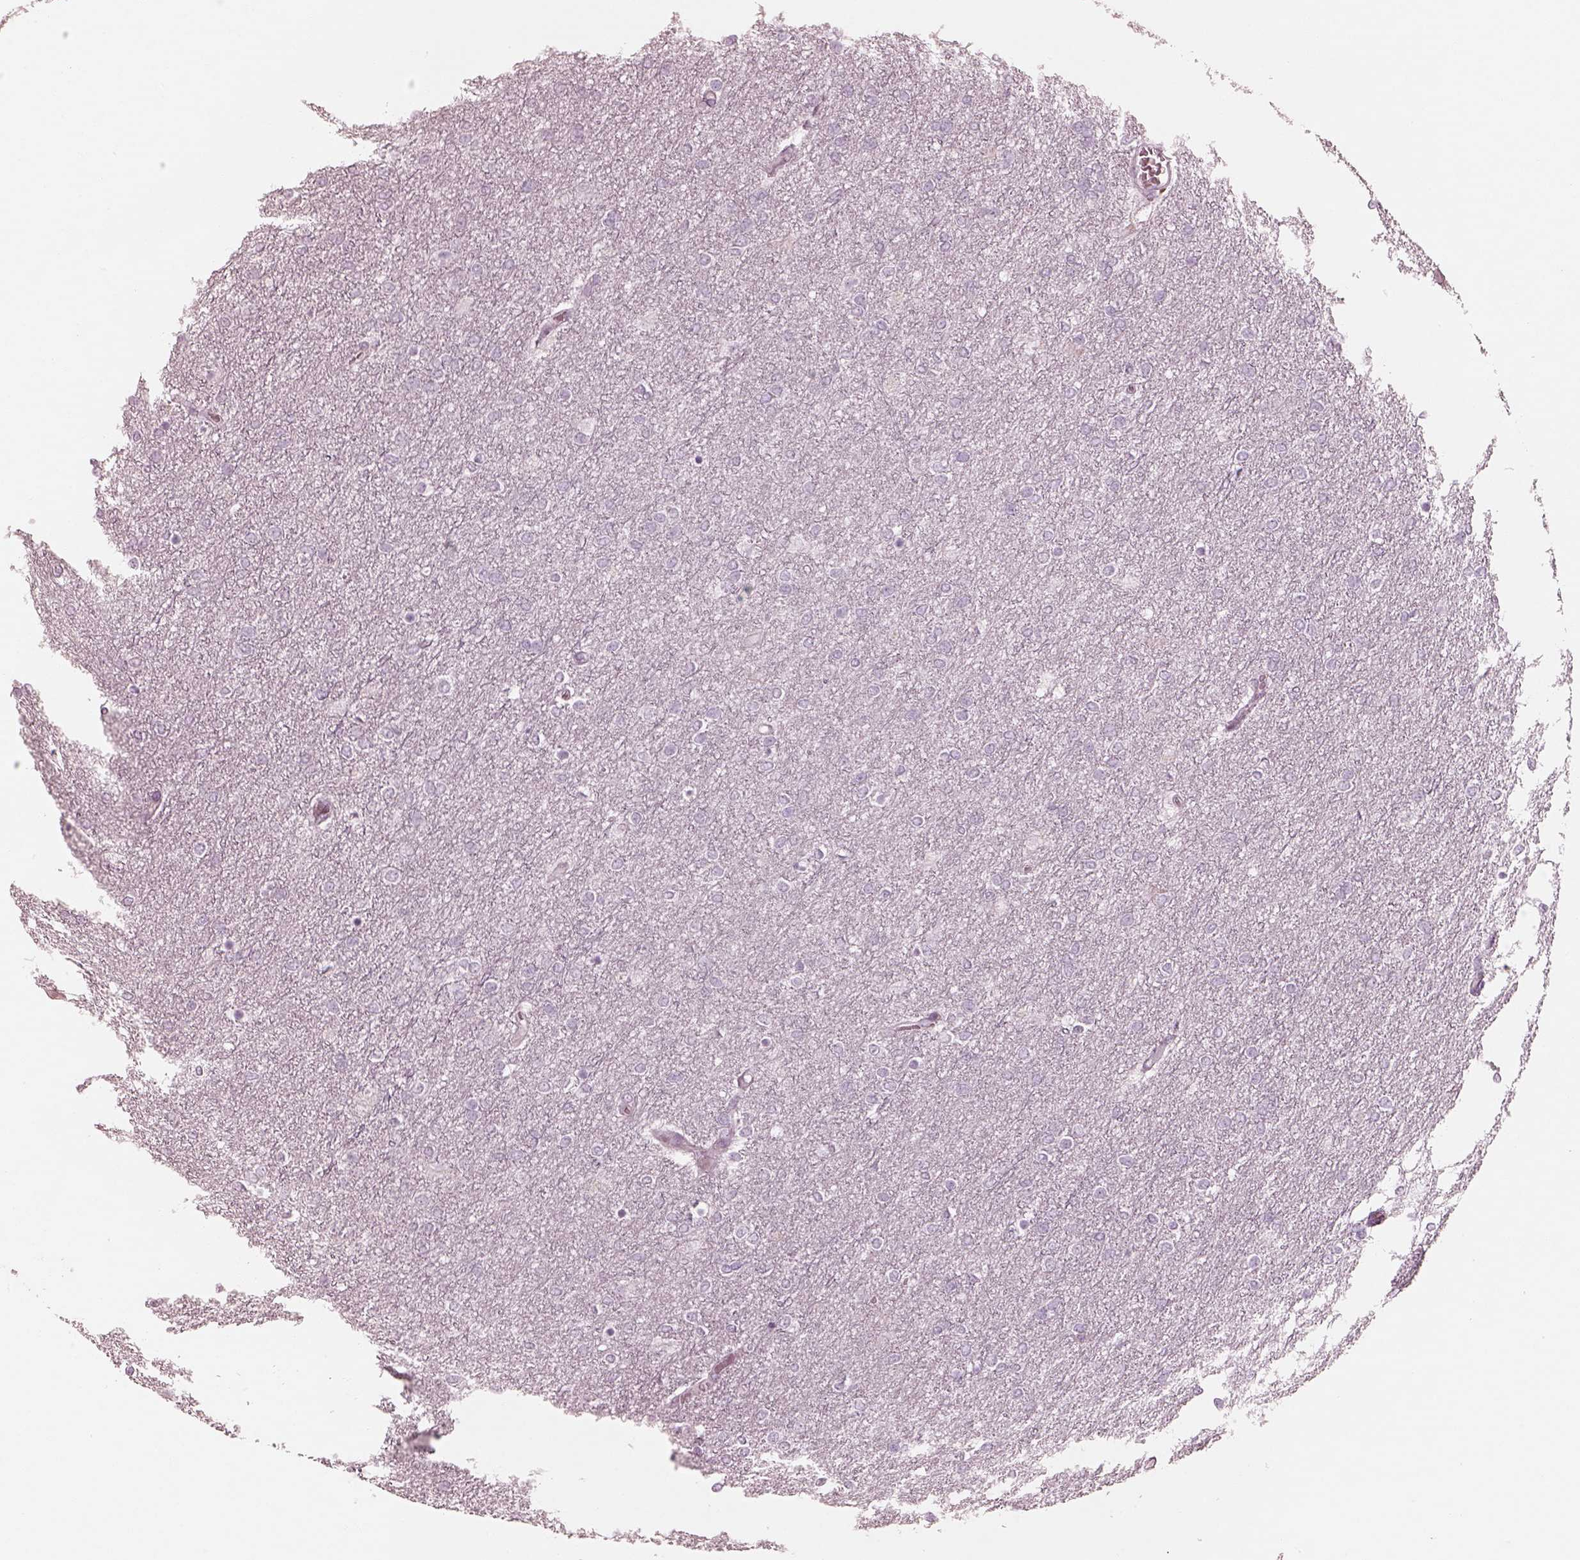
{"staining": {"intensity": "negative", "quantity": "none", "location": "none"}, "tissue": "glioma", "cell_type": "Tumor cells", "image_type": "cancer", "snomed": [{"axis": "morphology", "description": "Glioma, malignant, High grade"}, {"axis": "topography", "description": "Brain"}], "caption": "Immunohistochemical staining of human glioma reveals no significant expression in tumor cells.", "gene": "PON3", "patient": {"sex": "female", "age": 61}}